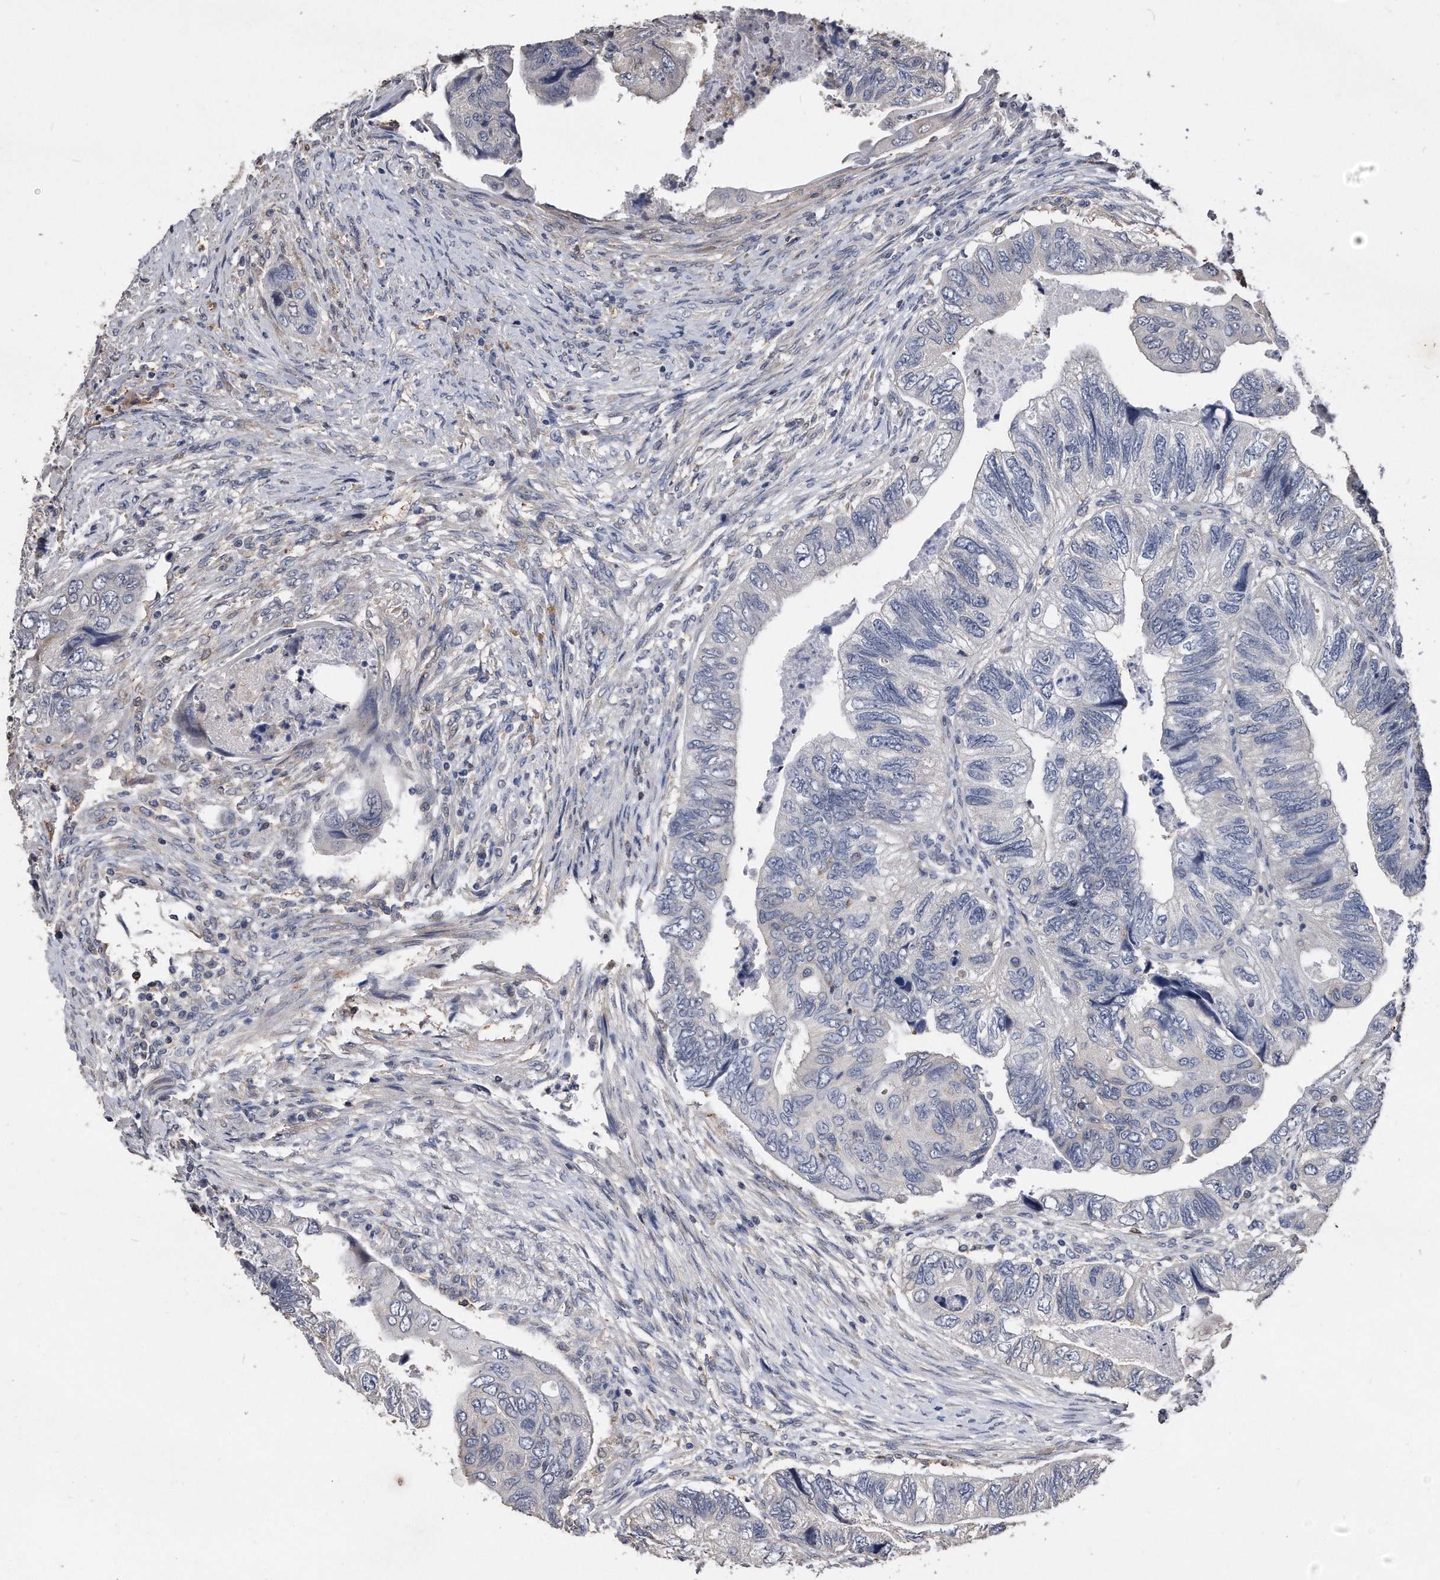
{"staining": {"intensity": "negative", "quantity": "none", "location": "none"}, "tissue": "colorectal cancer", "cell_type": "Tumor cells", "image_type": "cancer", "snomed": [{"axis": "morphology", "description": "Adenocarcinoma, NOS"}, {"axis": "topography", "description": "Rectum"}], "caption": "Image shows no significant protein positivity in tumor cells of colorectal cancer.", "gene": "IL20RA", "patient": {"sex": "male", "age": 63}}